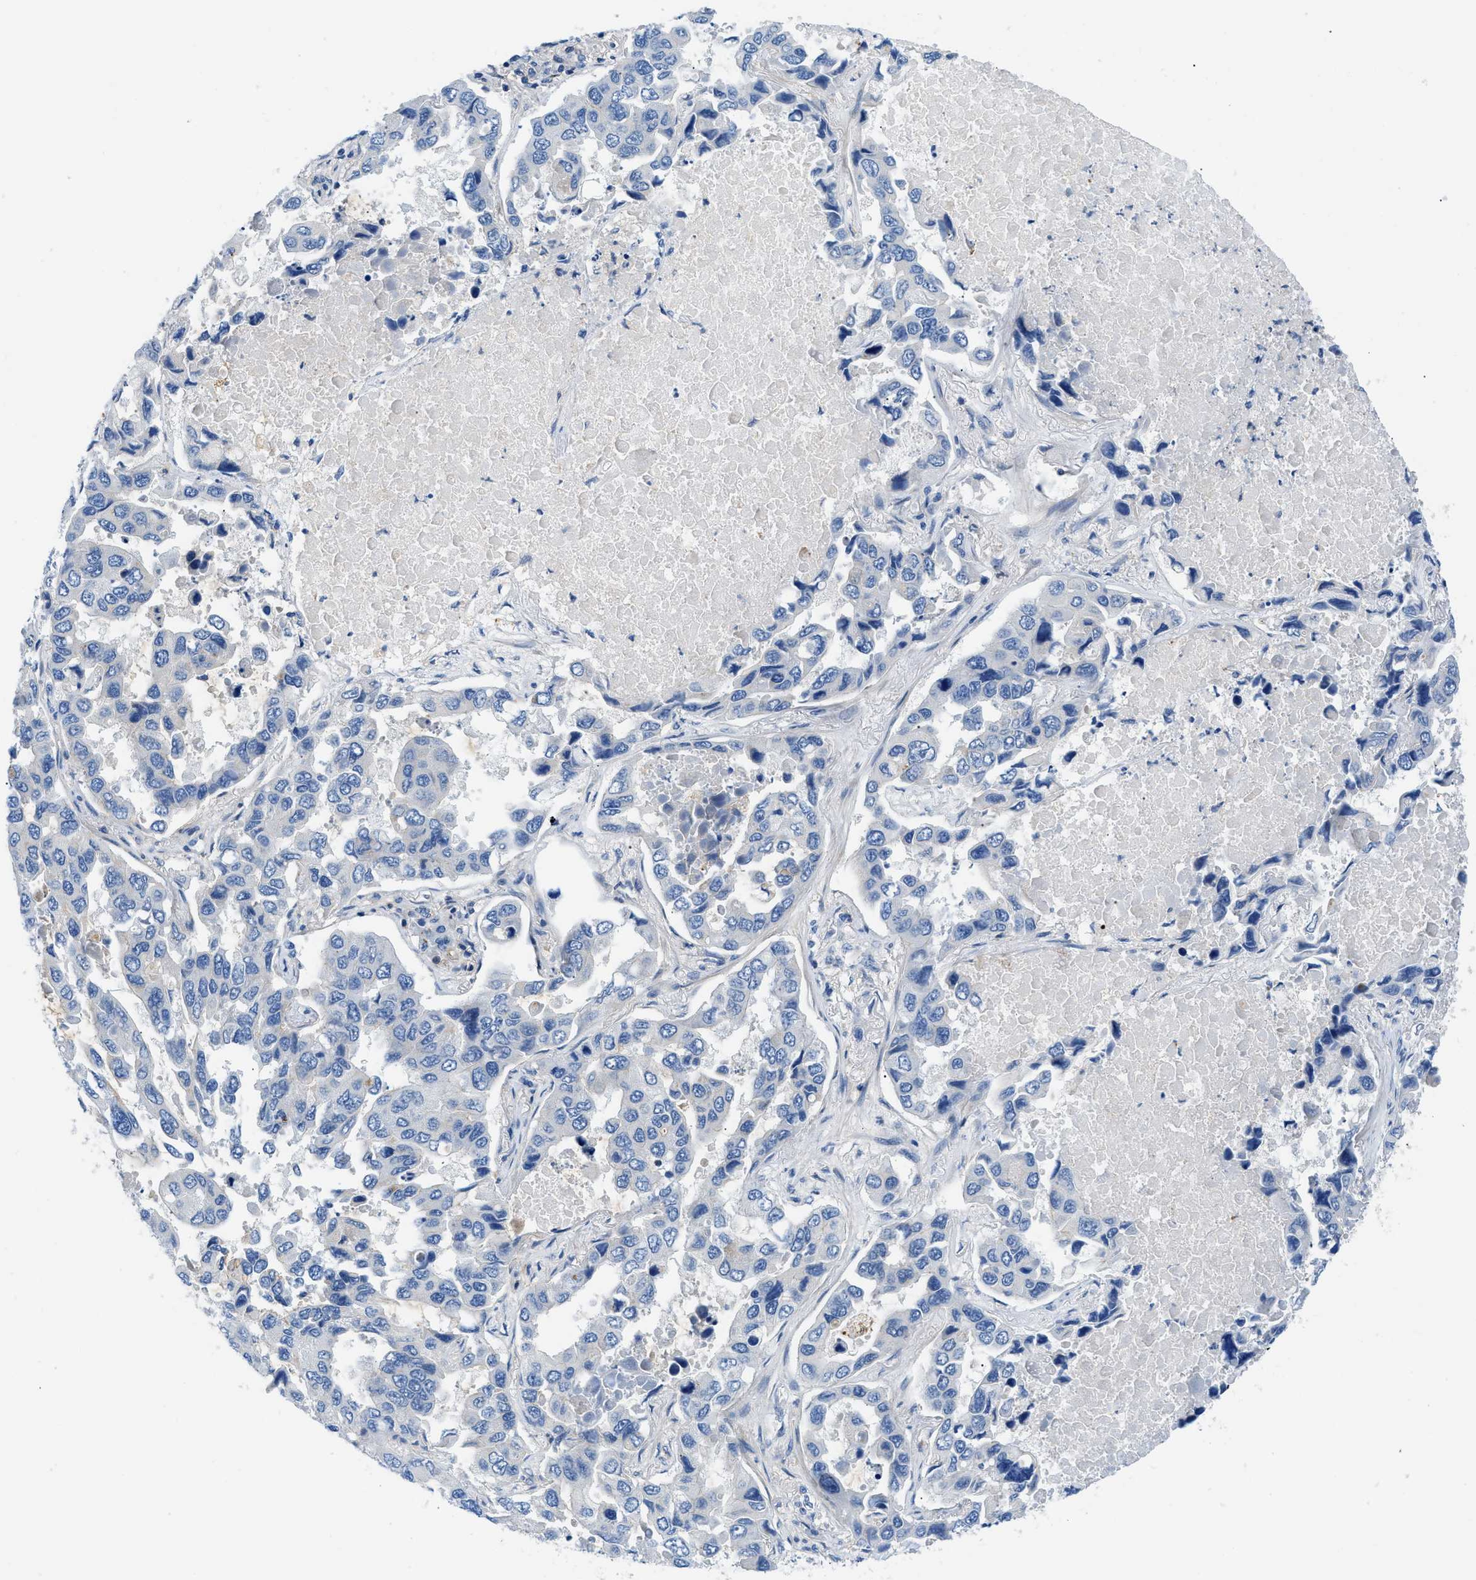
{"staining": {"intensity": "negative", "quantity": "none", "location": "none"}, "tissue": "lung cancer", "cell_type": "Tumor cells", "image_type": "cancer", "snomed": [{"axis": "morphology", "description": "Adenocarcinoma, NOS"}, {"axis": "topography", "description": "Lung"}], "caption": "IHC micrograph of lung adenocarcinoma stained for a protein (brown), which reveals no expression in tumor cells.", "gene": "ORAI1", "patient": {"sex": "male", "age": 64}}